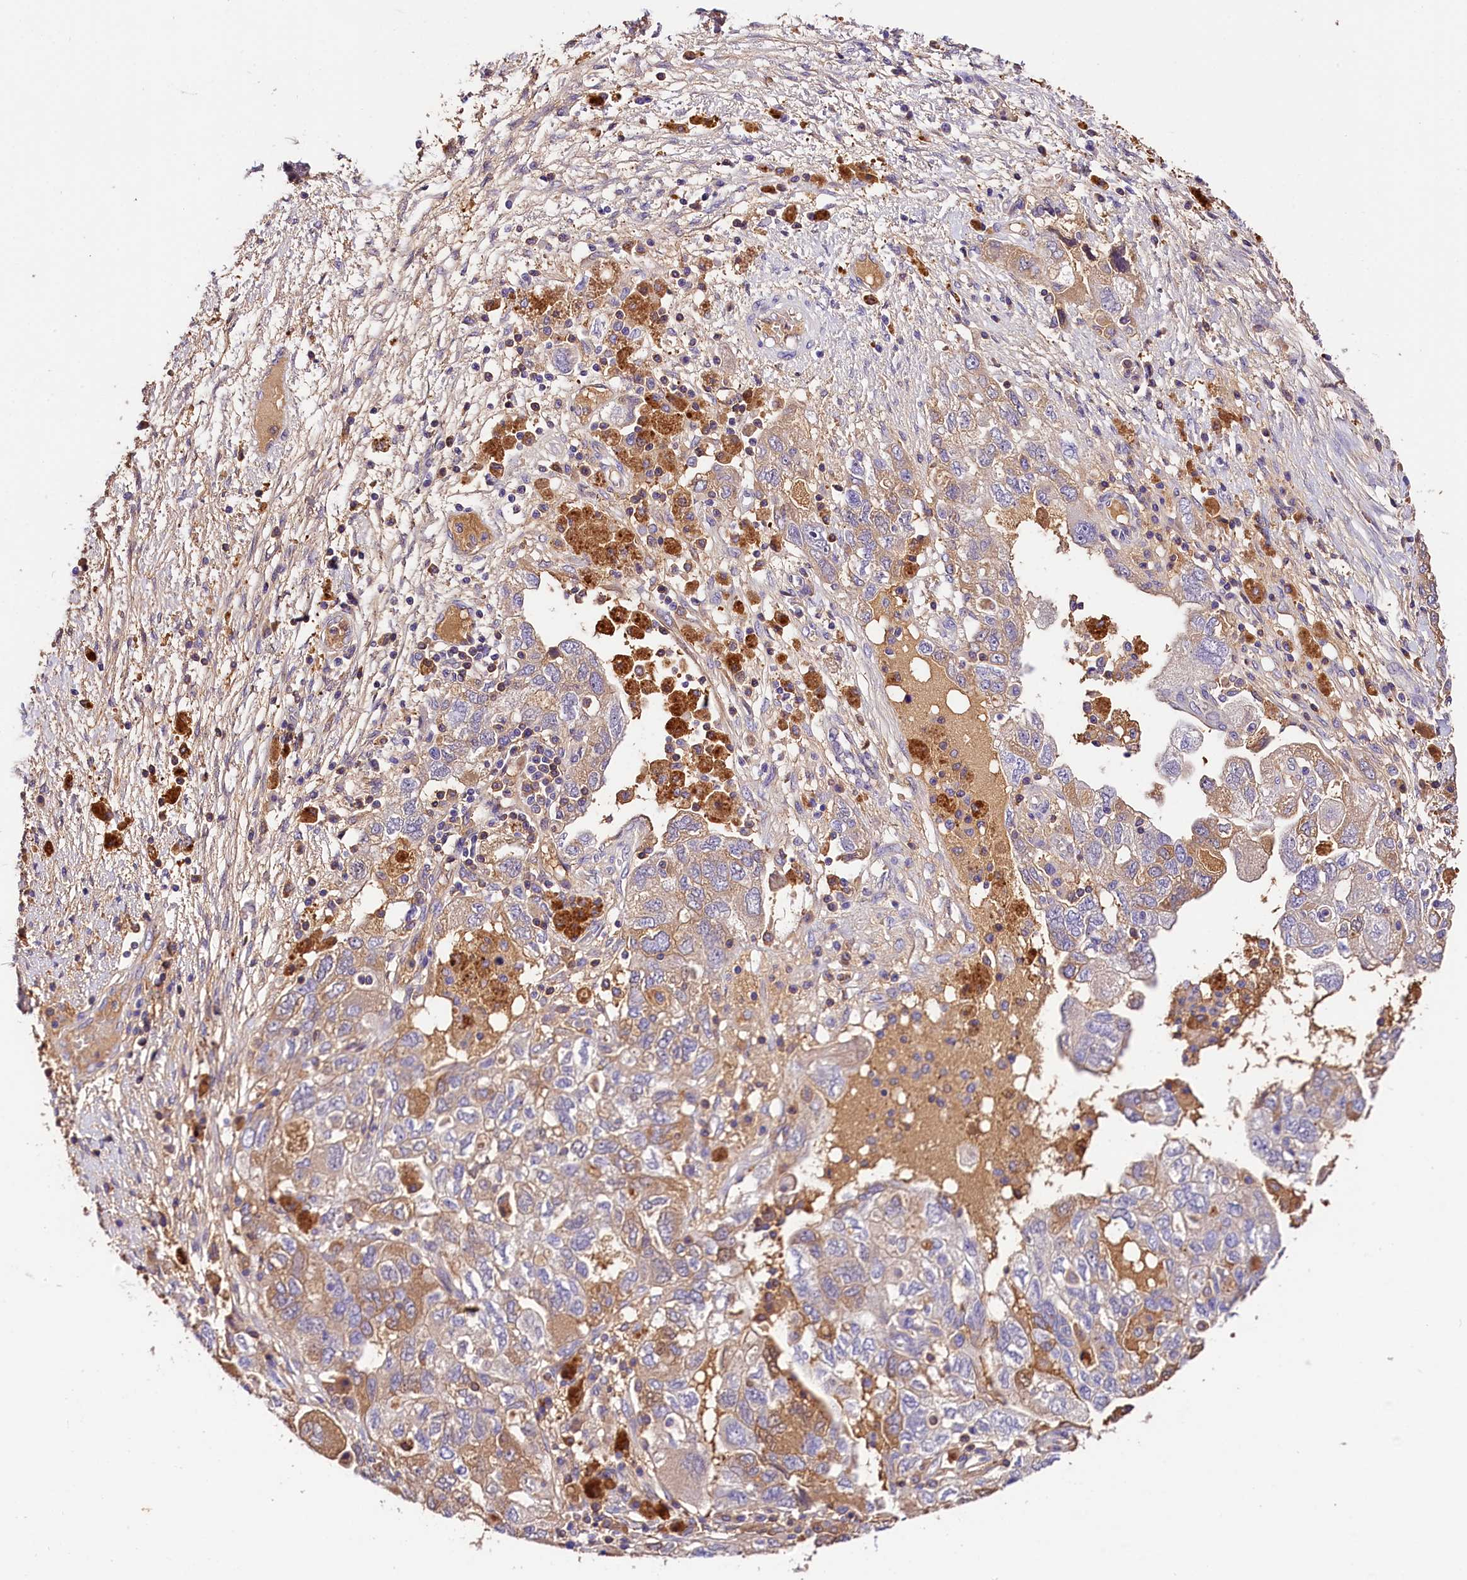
{"staining": {"intensity": "moderate", "quantity": "<25%", "location": "cytoplasmic/membranous"}, "tissue": "ovarian cancer", "cell_type": "Tumor cells", "image_type": "cancer", "snomed": [{"axis": "morphology", "description": "Carcinoma, NOS"}, {"axis": "morphology", "description": "Cystadenocarcinoma, serous, NOS"}, {"axis": "topography", "description": "Ovary"}], "caption": "Immunohistochemistry (IHC) (DAB (3,3'-diaminobenzidine)) staining of ovarian serous cystadenocarcinoma reveals moderate cytoplasmic/membranous protein staining in about <25% of tumor cells.", "gene": "ARMC6", "patient": {"sex": "female", "age": 69}}